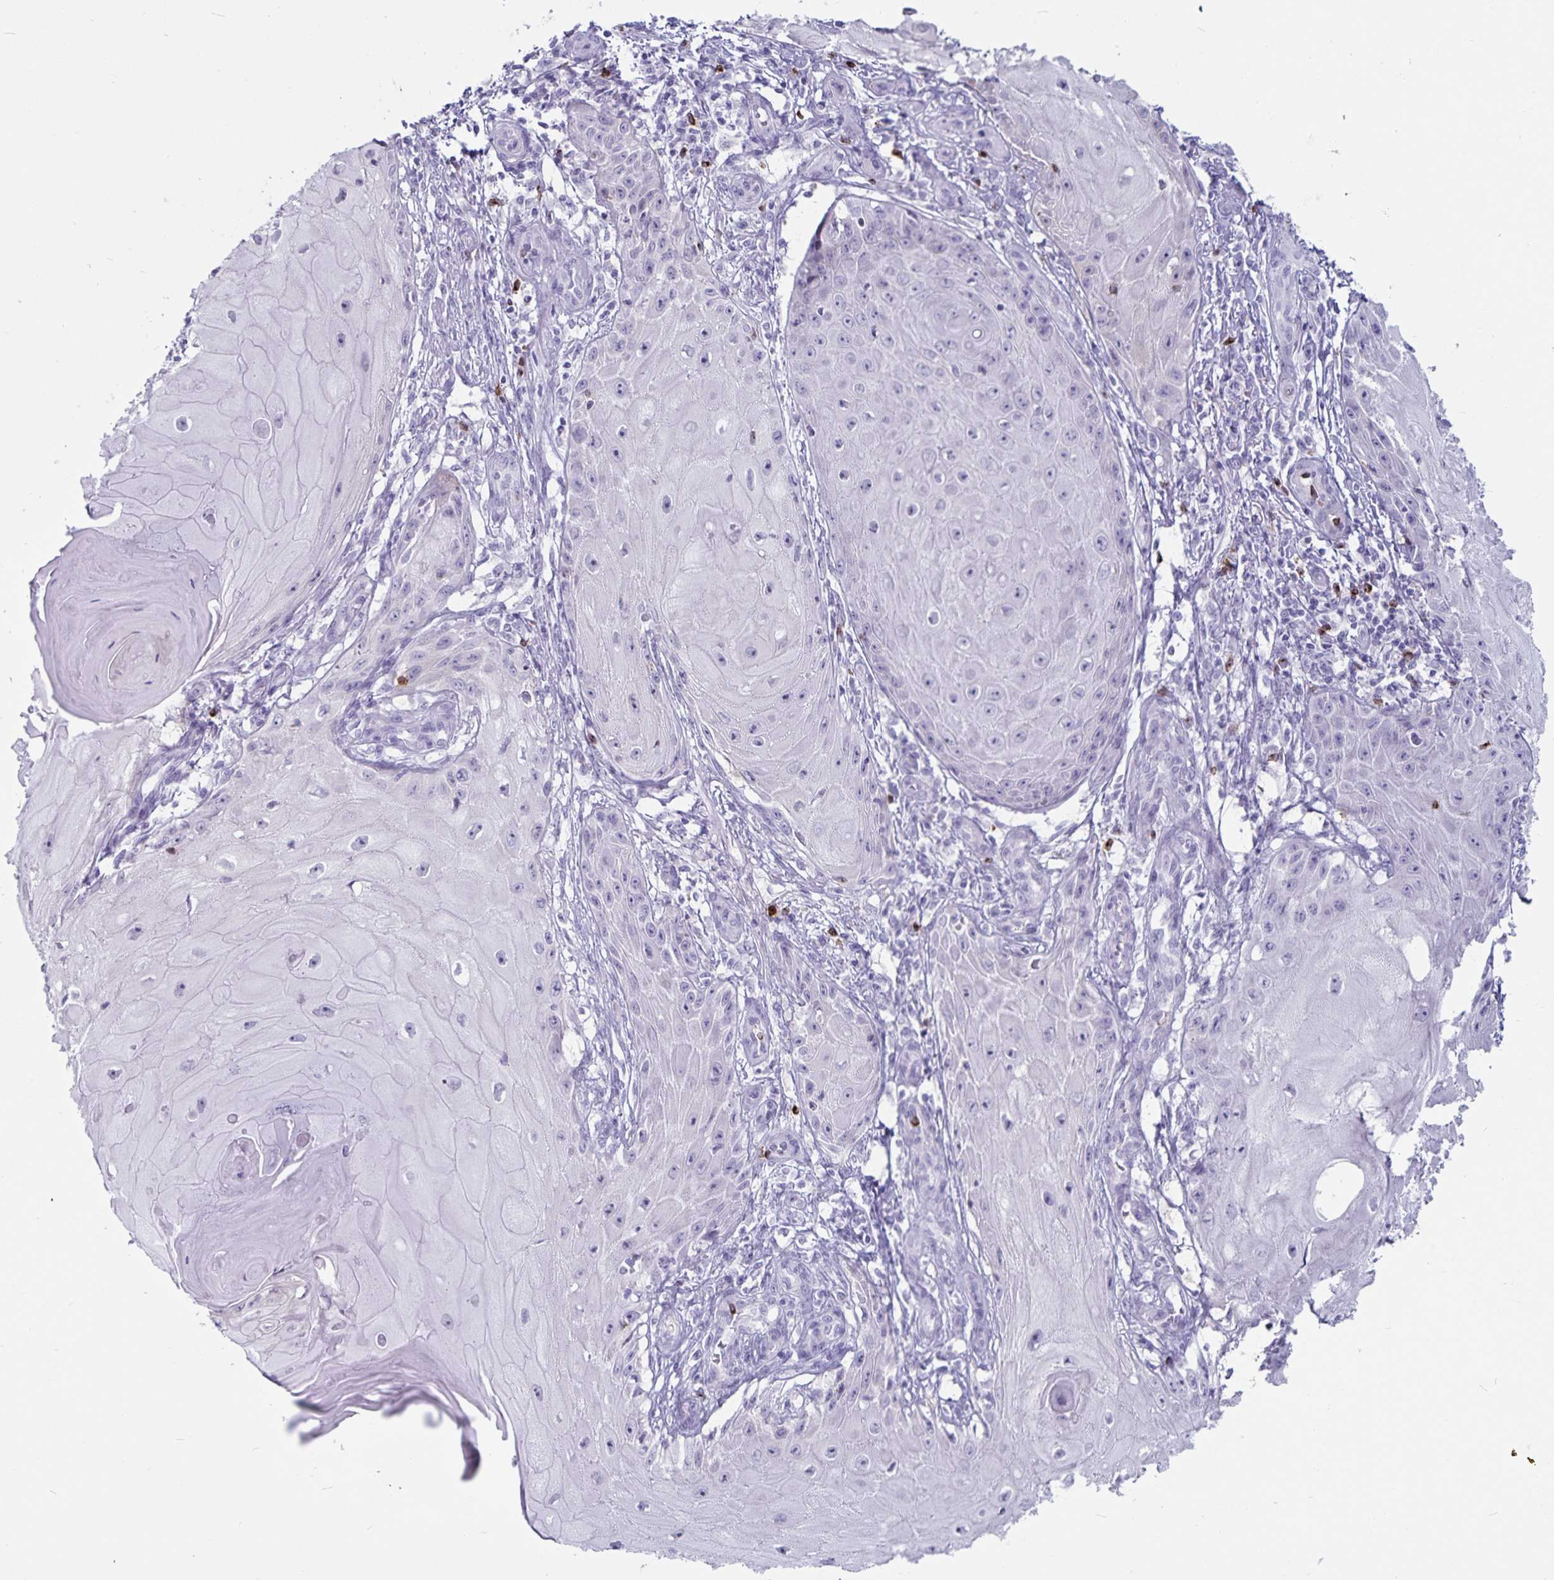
{"staining": {"intensity": "negative", "quantity": "none", "location": "none"}, "tissue": "skin cancer", "cell_type": "Tumor cells", "image_type": "cancer", "snomed": [{"axis": "morphology", "description": "Squamous cell carcinoma, NOS"}, {"axis": "topography", "description": "Skin"}], "caption": "IHC of human skin cancer demonstrates no expression in tumor cells.", "gene": "GNLY", "patient": {"sex": "female", "age": 77}}